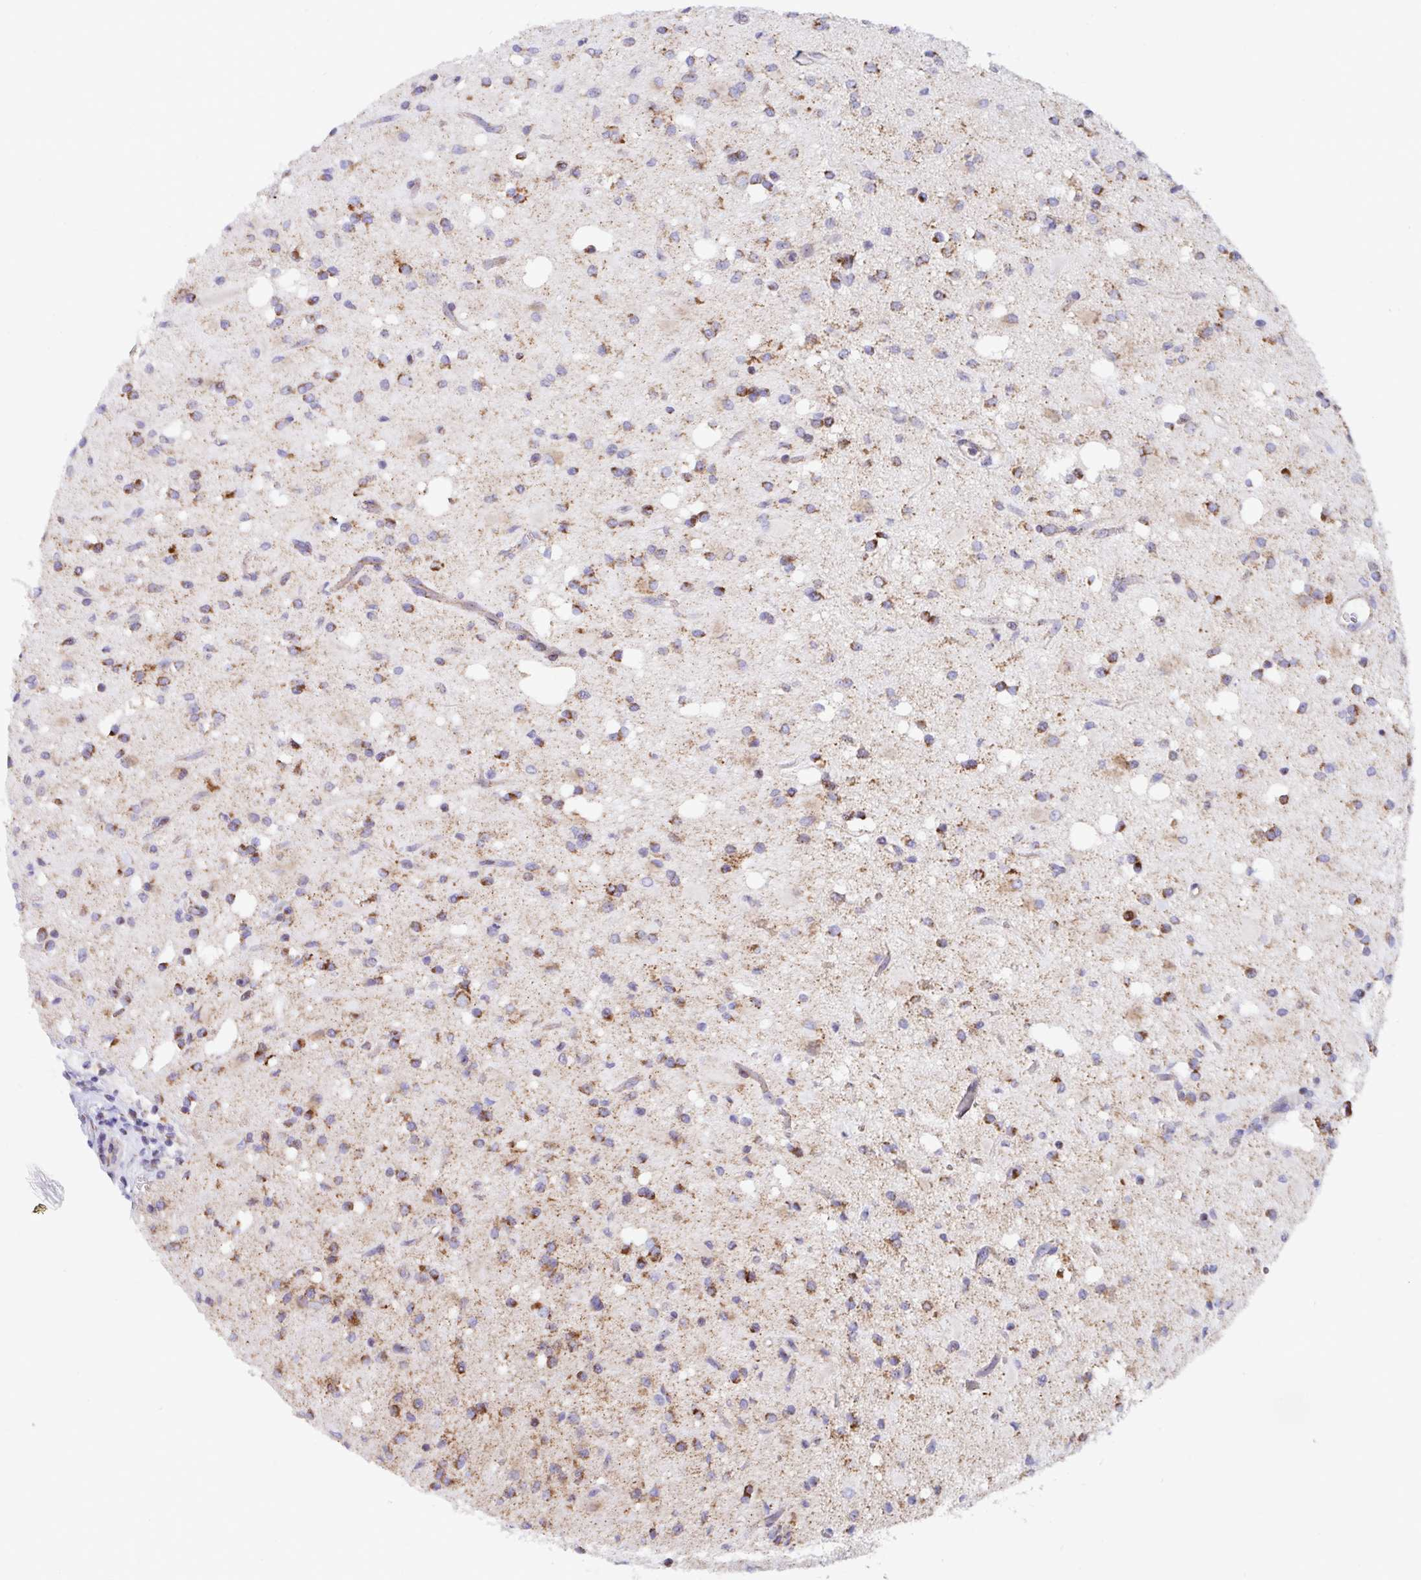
{"staining": {"intensity": "moderate", "quantity": ">75%", "location": "cytoplasmic/membranous"}, "tissue": "glioma", "cell_type": "Tumor cells", "image_type": "cancer", "snomed": [{"axis": "morphology", "description": "Glioma, malignant, Low grade"}, {"axis": "topography", "description": "Brain"}], "caption": "Protein analysis of malignant glioma (low-grade) tissue displays moderate cytoplasmic/membranous expression in about >75% of tumor cells.", "gene": "ATP5MJ", "patient": {"sex": "female", "age": 33}}